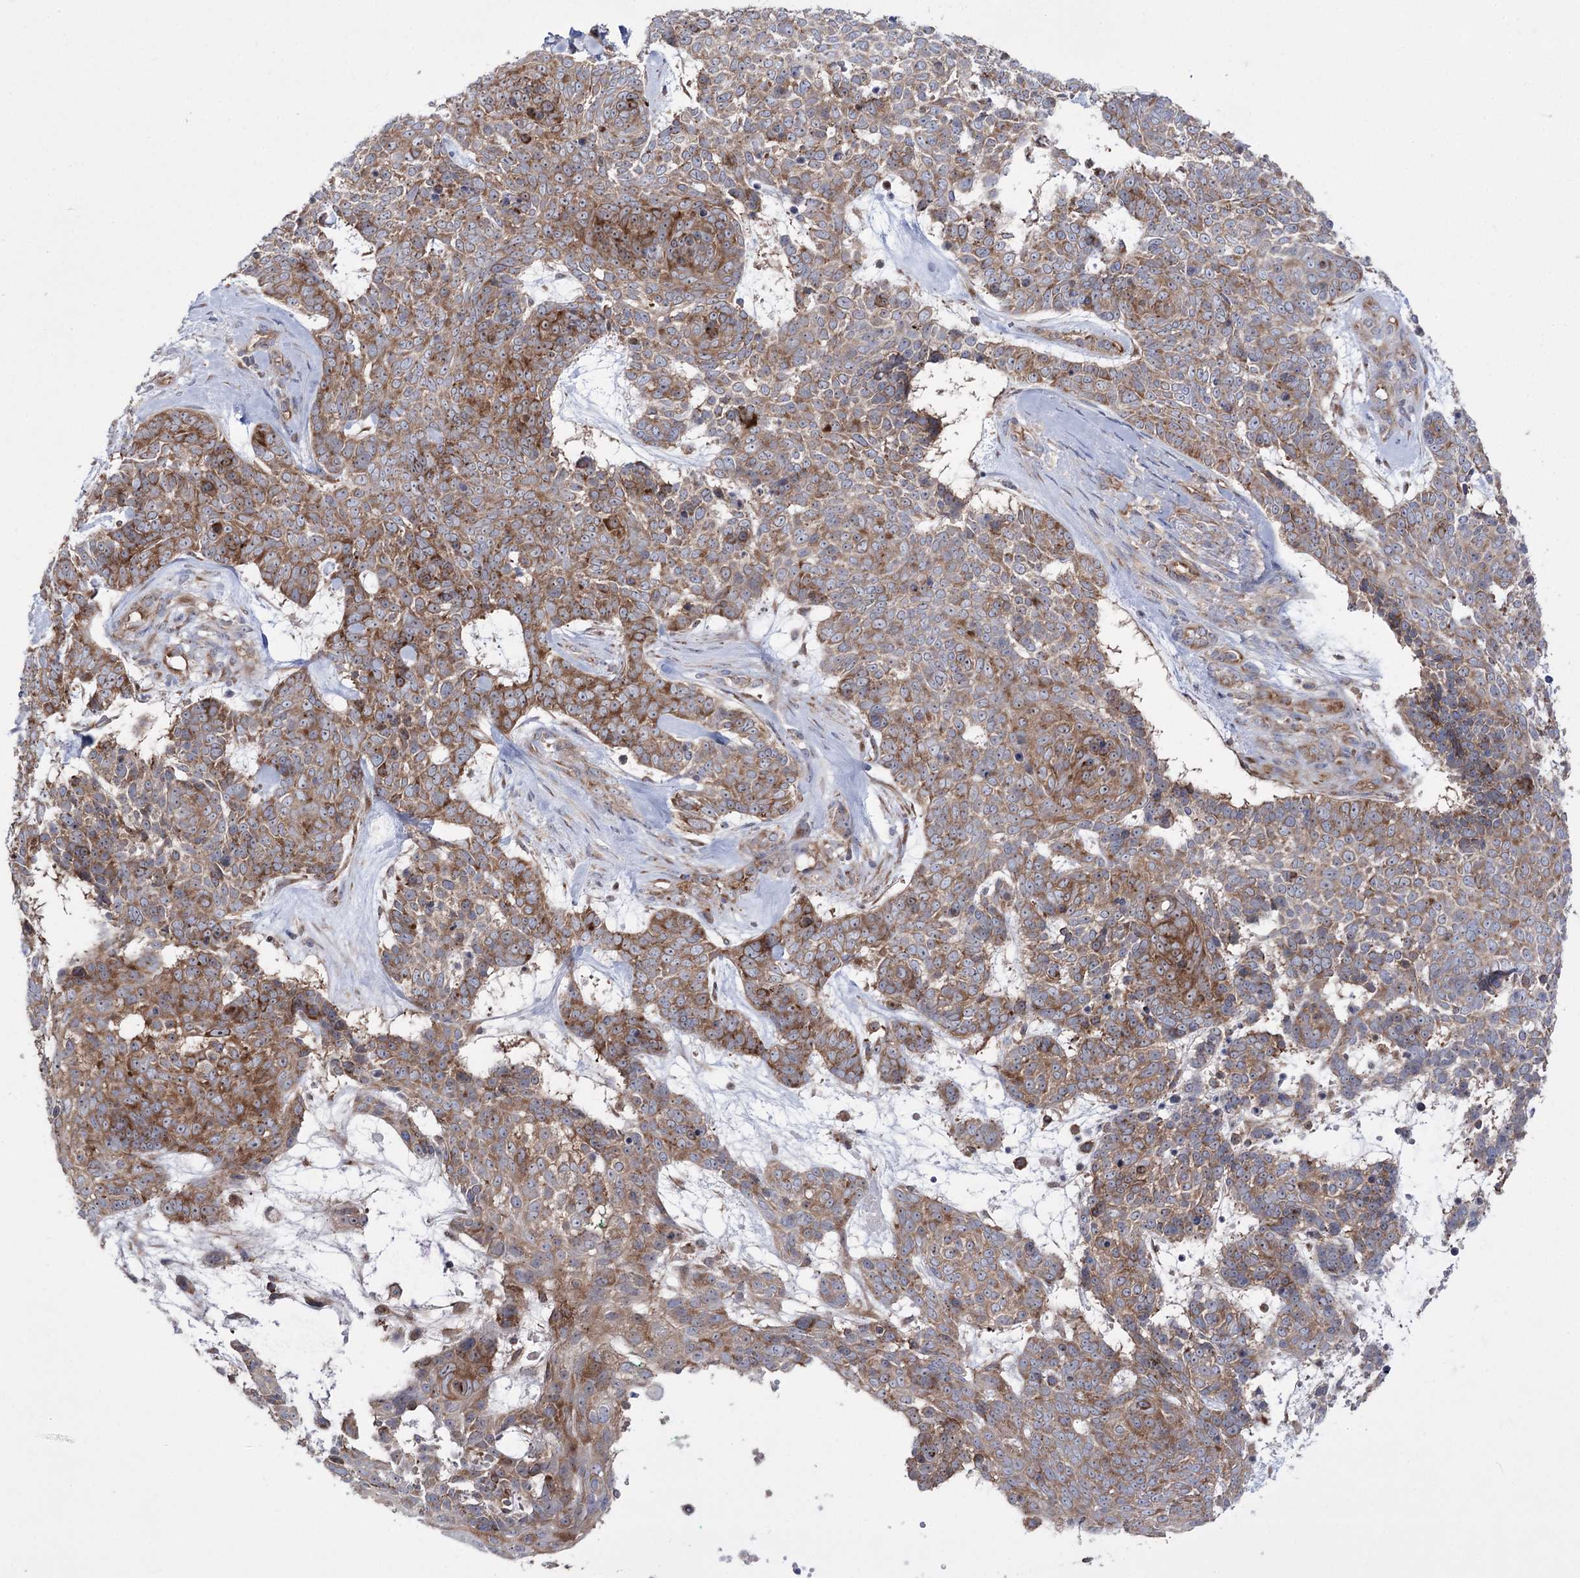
{"staining": {"intensity": "moderate", "quantity": ">75%", "location": "cytoplasmic/membranous"}, "tissue": "skin cancer", "cell_type": "Tumor cells", "image_type": "cancer", "snomed": [{"axis": "morphology", "description": "Basal cell carcinoma"}, {"axis": "topography", "description": "Skin"}], "caption": "Basal cell carcinoma (skin) stained with a protein marker exhibits moderate staining in tumor cells.", "gene": "ZNF622", "patient": {"sex": "female", "age": 81}}